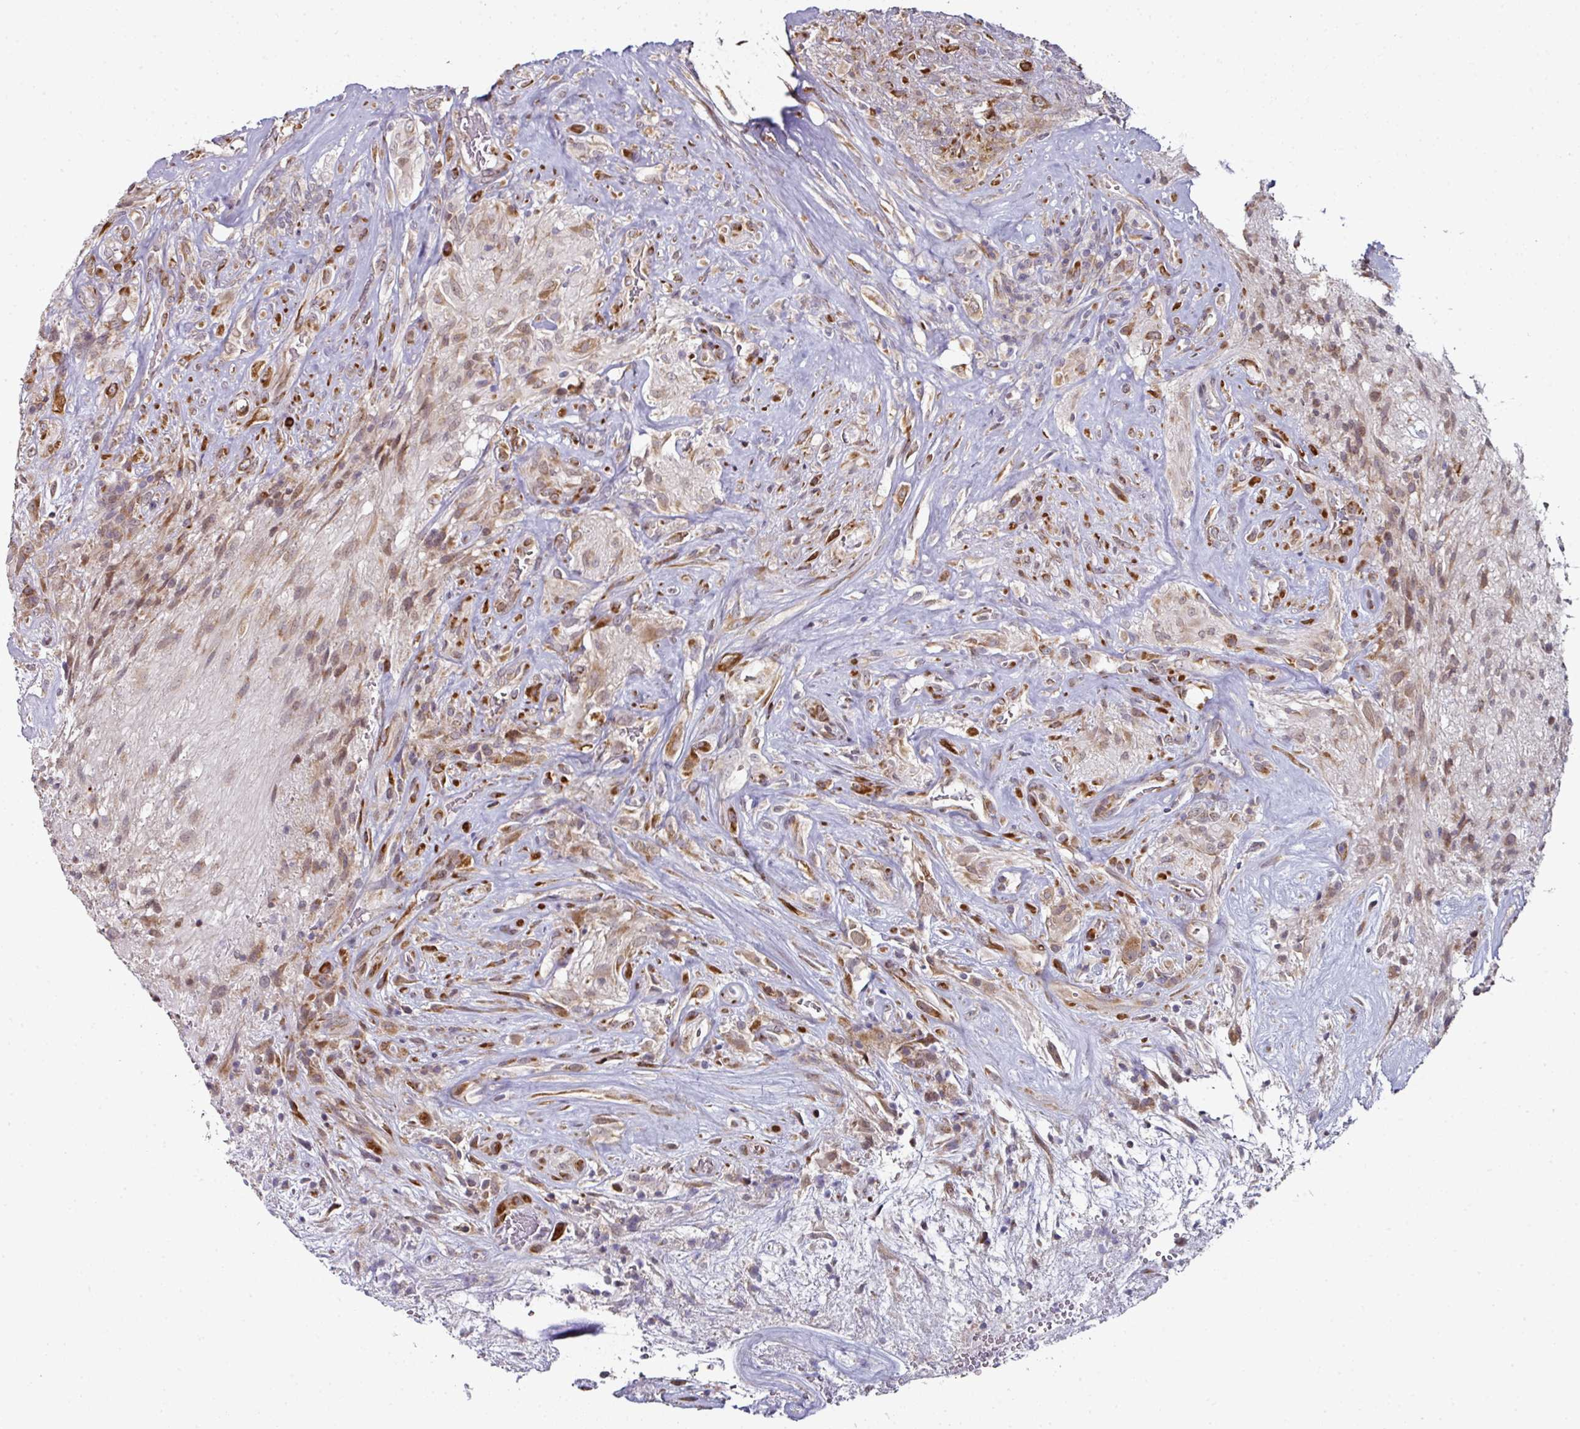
{"staining": {"intensity": "moderate", "quantity": "25%-75%", "location": "cytoplasmic/membranous,nuclear"}, "tissue": "glioma", "cell_type": "Tumor cells", "image_type": "cancer", "snomed": [{"axis": "morphology", "description": "Glioma, malignant, High grade"}, {"axis": "topography", "description": "Brain"}], "caption": "Immunohistochemistry (IHC) histopathology image of high-grade glioma (malignant) stained for a protein (brown), which demonstrates medium levels of moderate cytoplasmic/membranous and nuclear staining in approximately 25%-75% of tumor cells.", "gene": "APOLD1", "patient": {"sex": "male", "age": 56}}